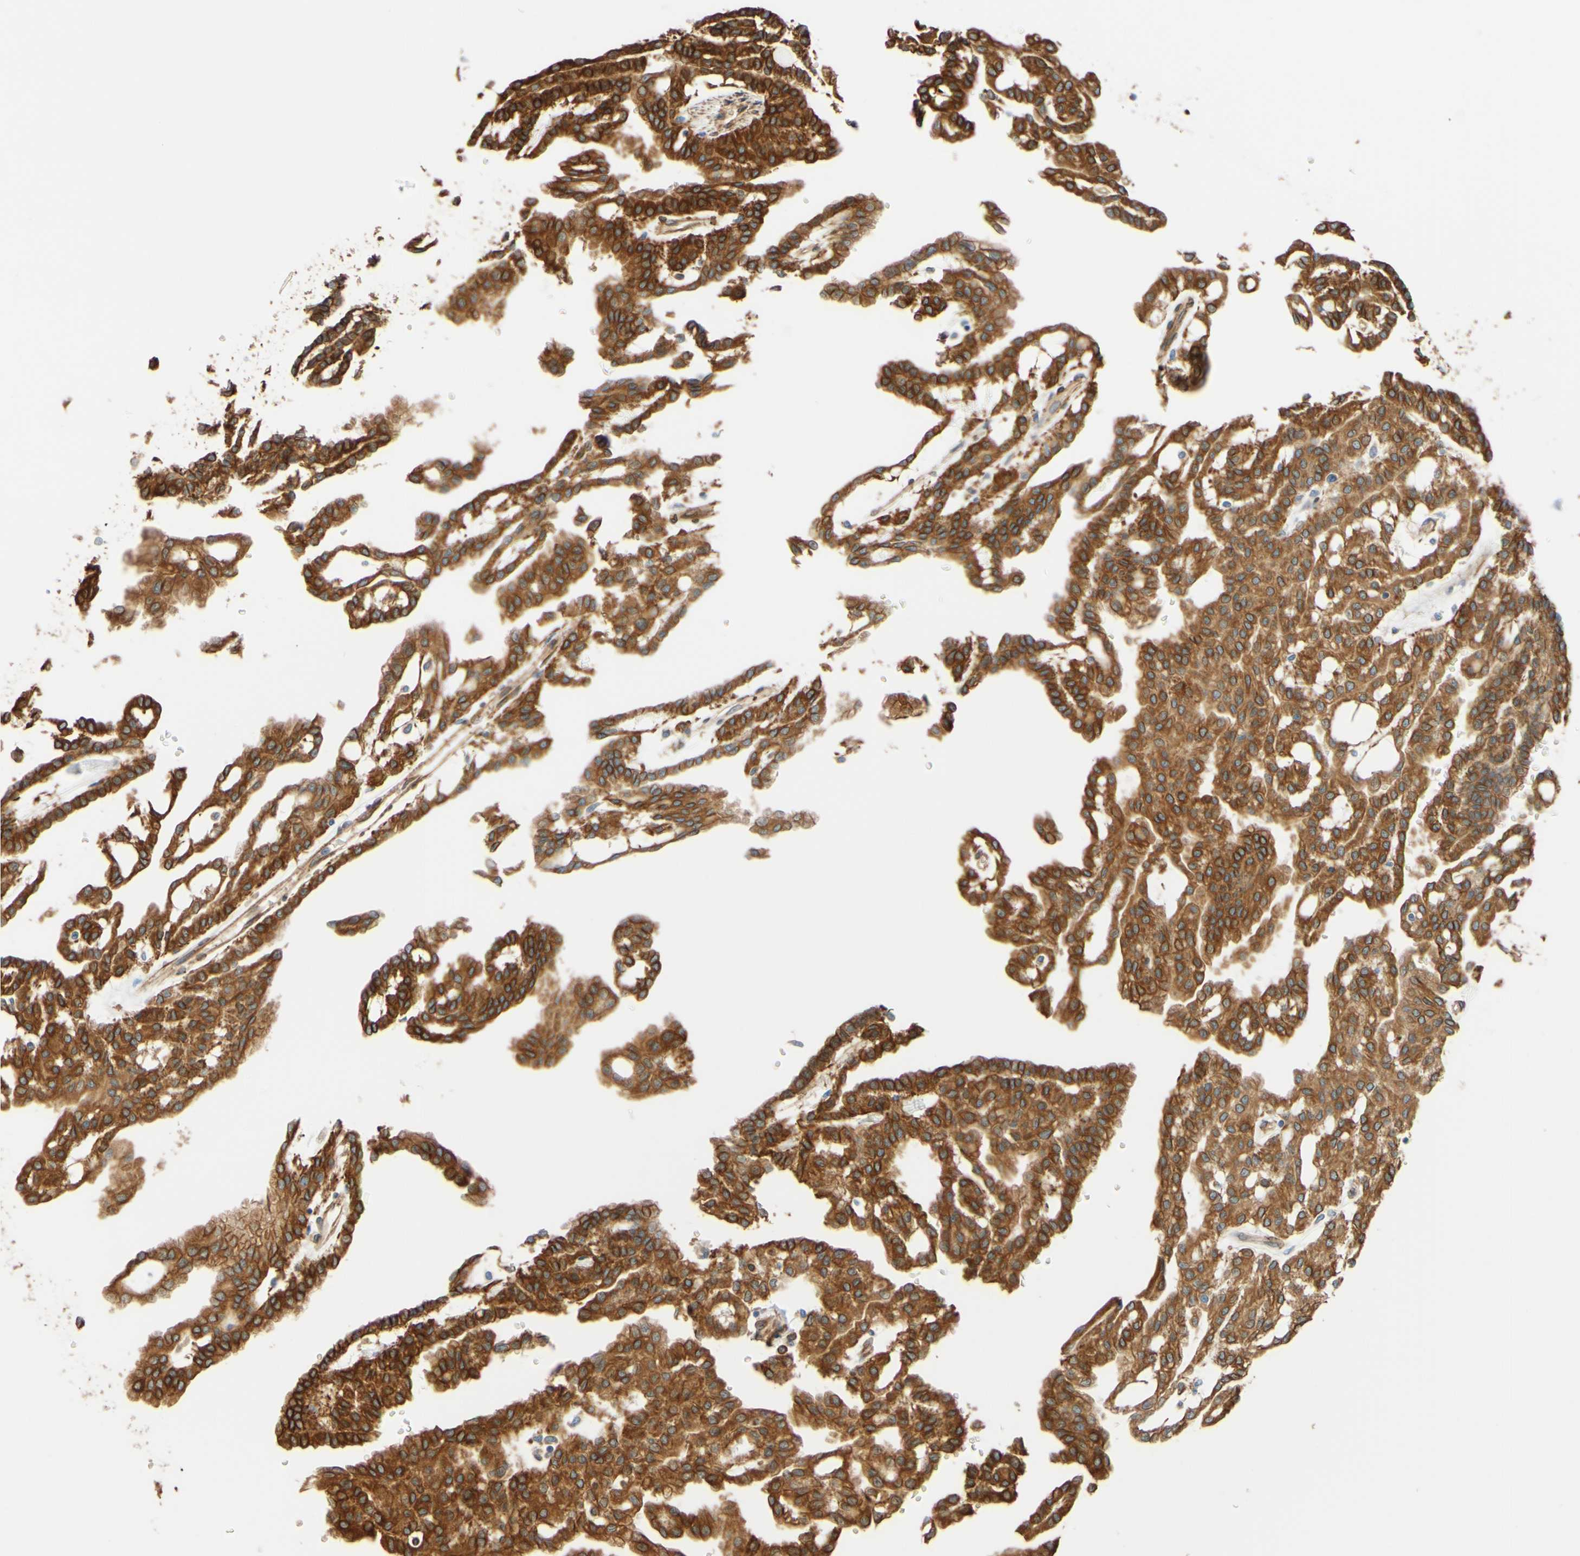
{"staining": {"intensity": "strong", "quantity": ">75%", "location": "cytoplasmic/membranous,nuclear"}, "tissue": "renal cancer", "cell_type": "Tumor cells", "image_type": "cancer", "snomed": [{"axis": "morphology", "description": "Adenocarcinoma, NOS"}, {"axis": "topography", "description": "Kidney"}], "caption": "A high-resolution image shows immunohistochemistry (IHC) staining of renal adenocarcinoma, which reveals strong cytoplasmic/membranous and nuclear expression in about >75% of tumor cells.", "gene": "ENDOD1", "patient": {"sex": "male", "age": 63}}